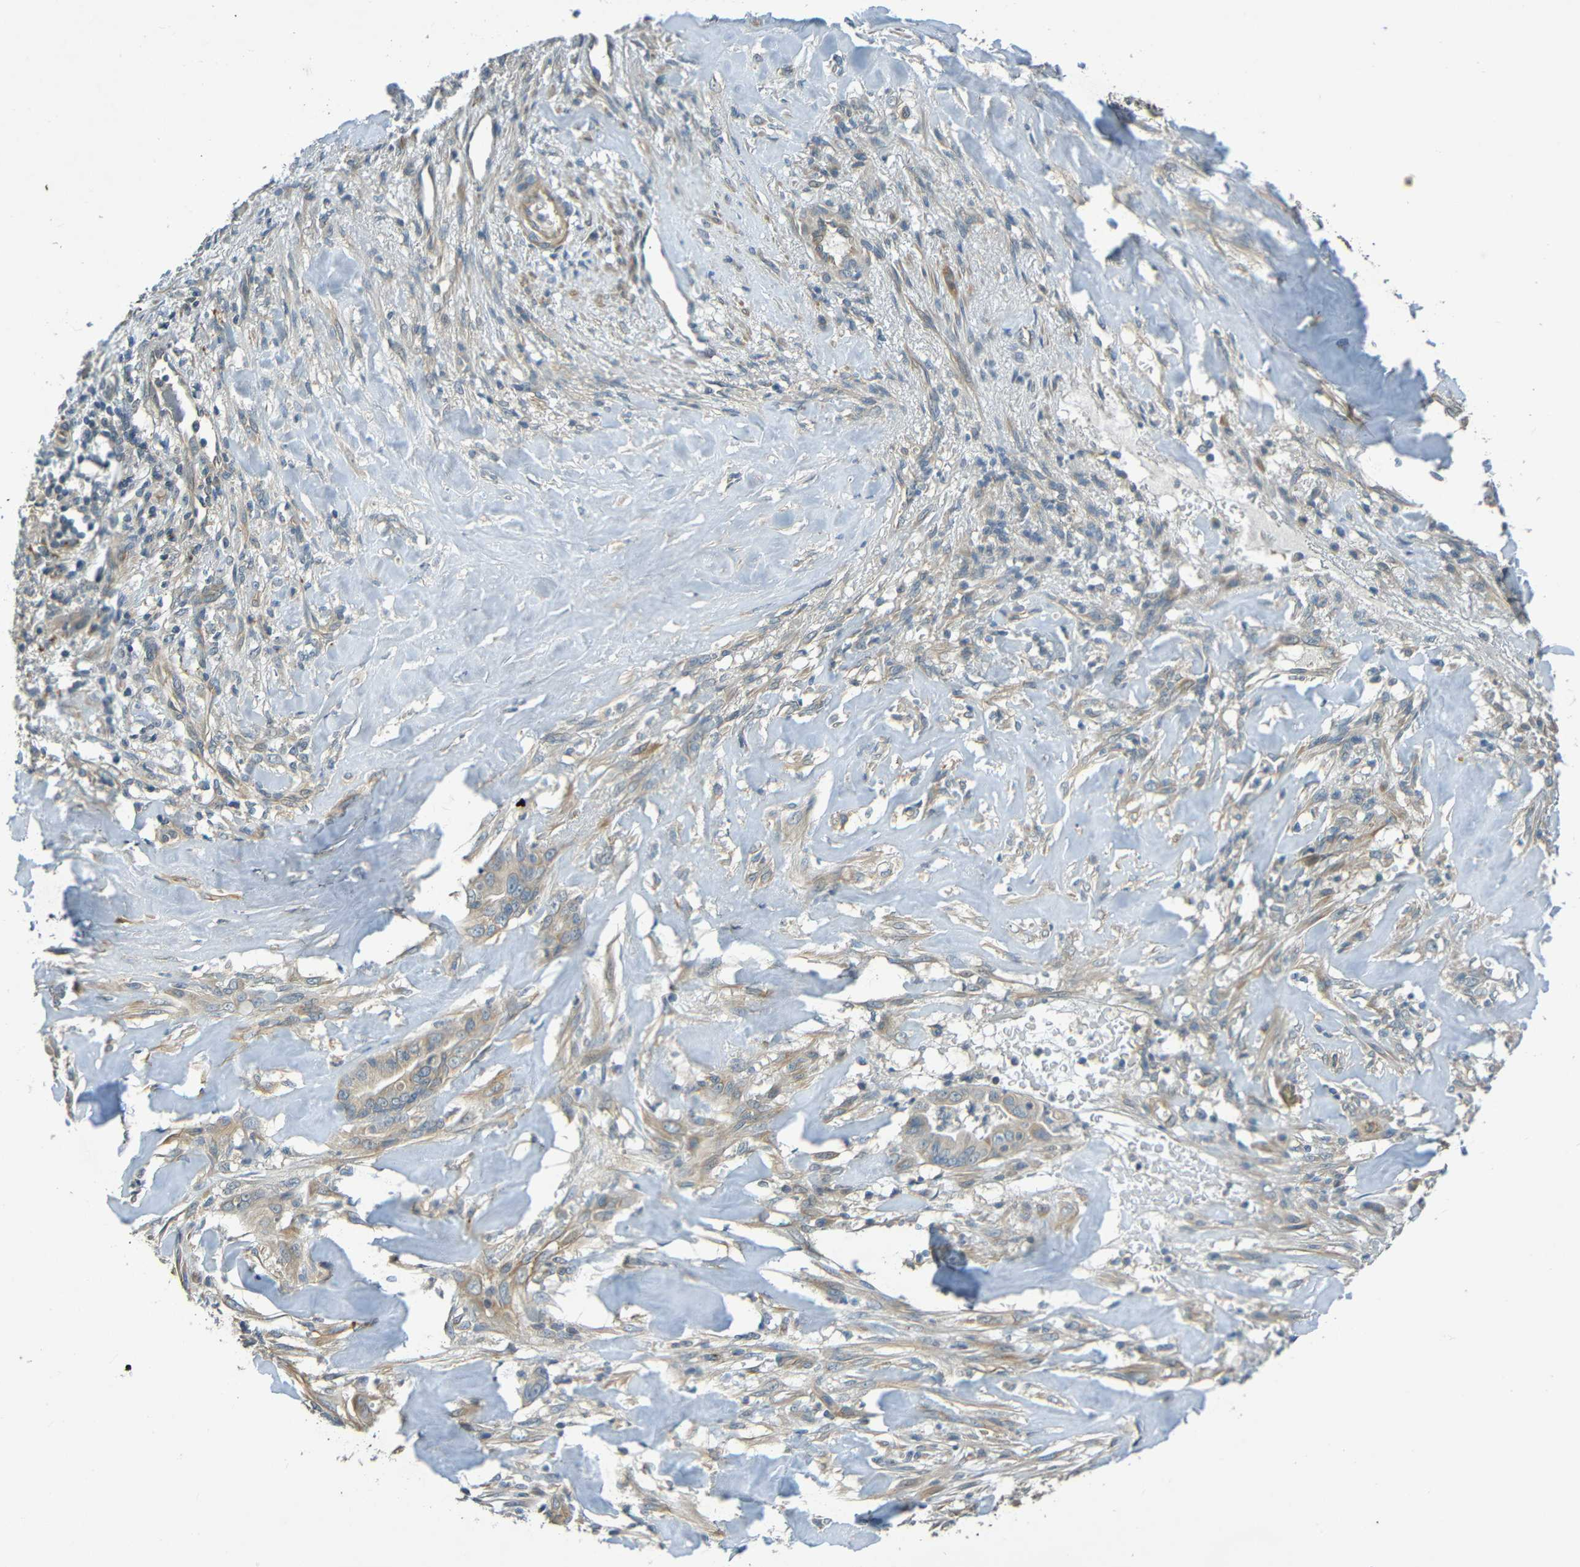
{"staining": {"intensity": "weak", "quantity": ">75%", "location": "cytoplasmic/membranous"}, "tissue": "liver cancer", "cell_type": "Tumor cells", "image_type": "cancer", "snomed": [{"axis": "morphology", "description": "Cholangiocarcinoma"}, {"axis": "topography", "description": "Liver"}], "caption": "Tumor cells show low levels of weak cytoplasmic/membranous positivity in approximately >75% of cells in liver cancer (cholangiocarcinoma).", "gene": "CYP4F2", "patient": {"sex": "female", "age": 67}}